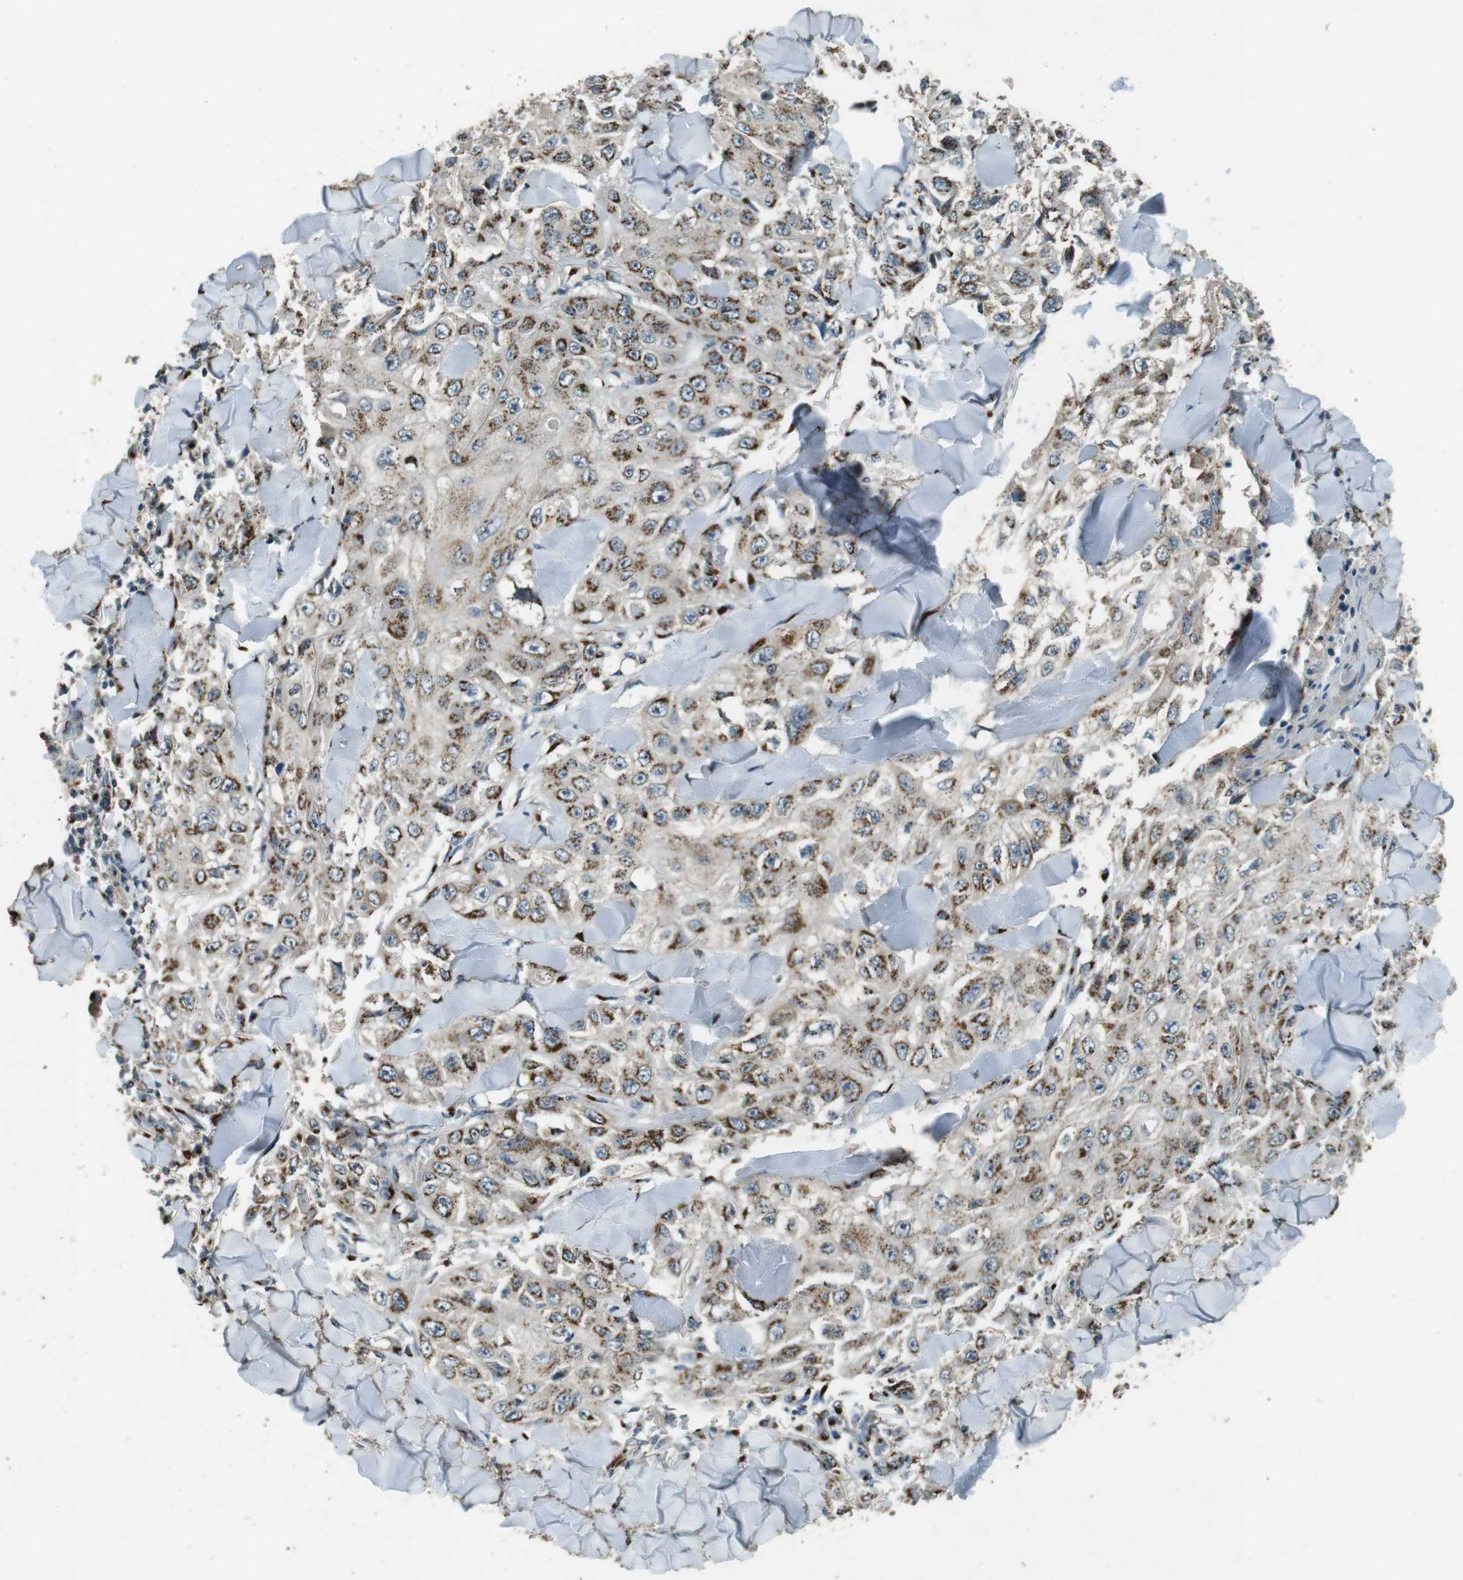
{"staining": {"intensity": "moderate", "quantity": ">75%", "location": "cytoplasmic/membranous"}, "tissue": "skin cancer", "cell_type": "Tumor cells", "image_type": "cancer", "snomed": [{"axis": "morphology", "description": "Squamous cell carcinoma, NOS"}, {"axis": "topography", "description": "Skin"}], "caption": "Skin cancer (squamous cell carcinoma) stained for a protein exhibits moderate cytoplasmic/membranous positivity in tumor cells. (Brightfield microscopy of DAB IHC at high magnification).", "gene": "TMEM115", "patient": {"sex": "male", "age": 86}}